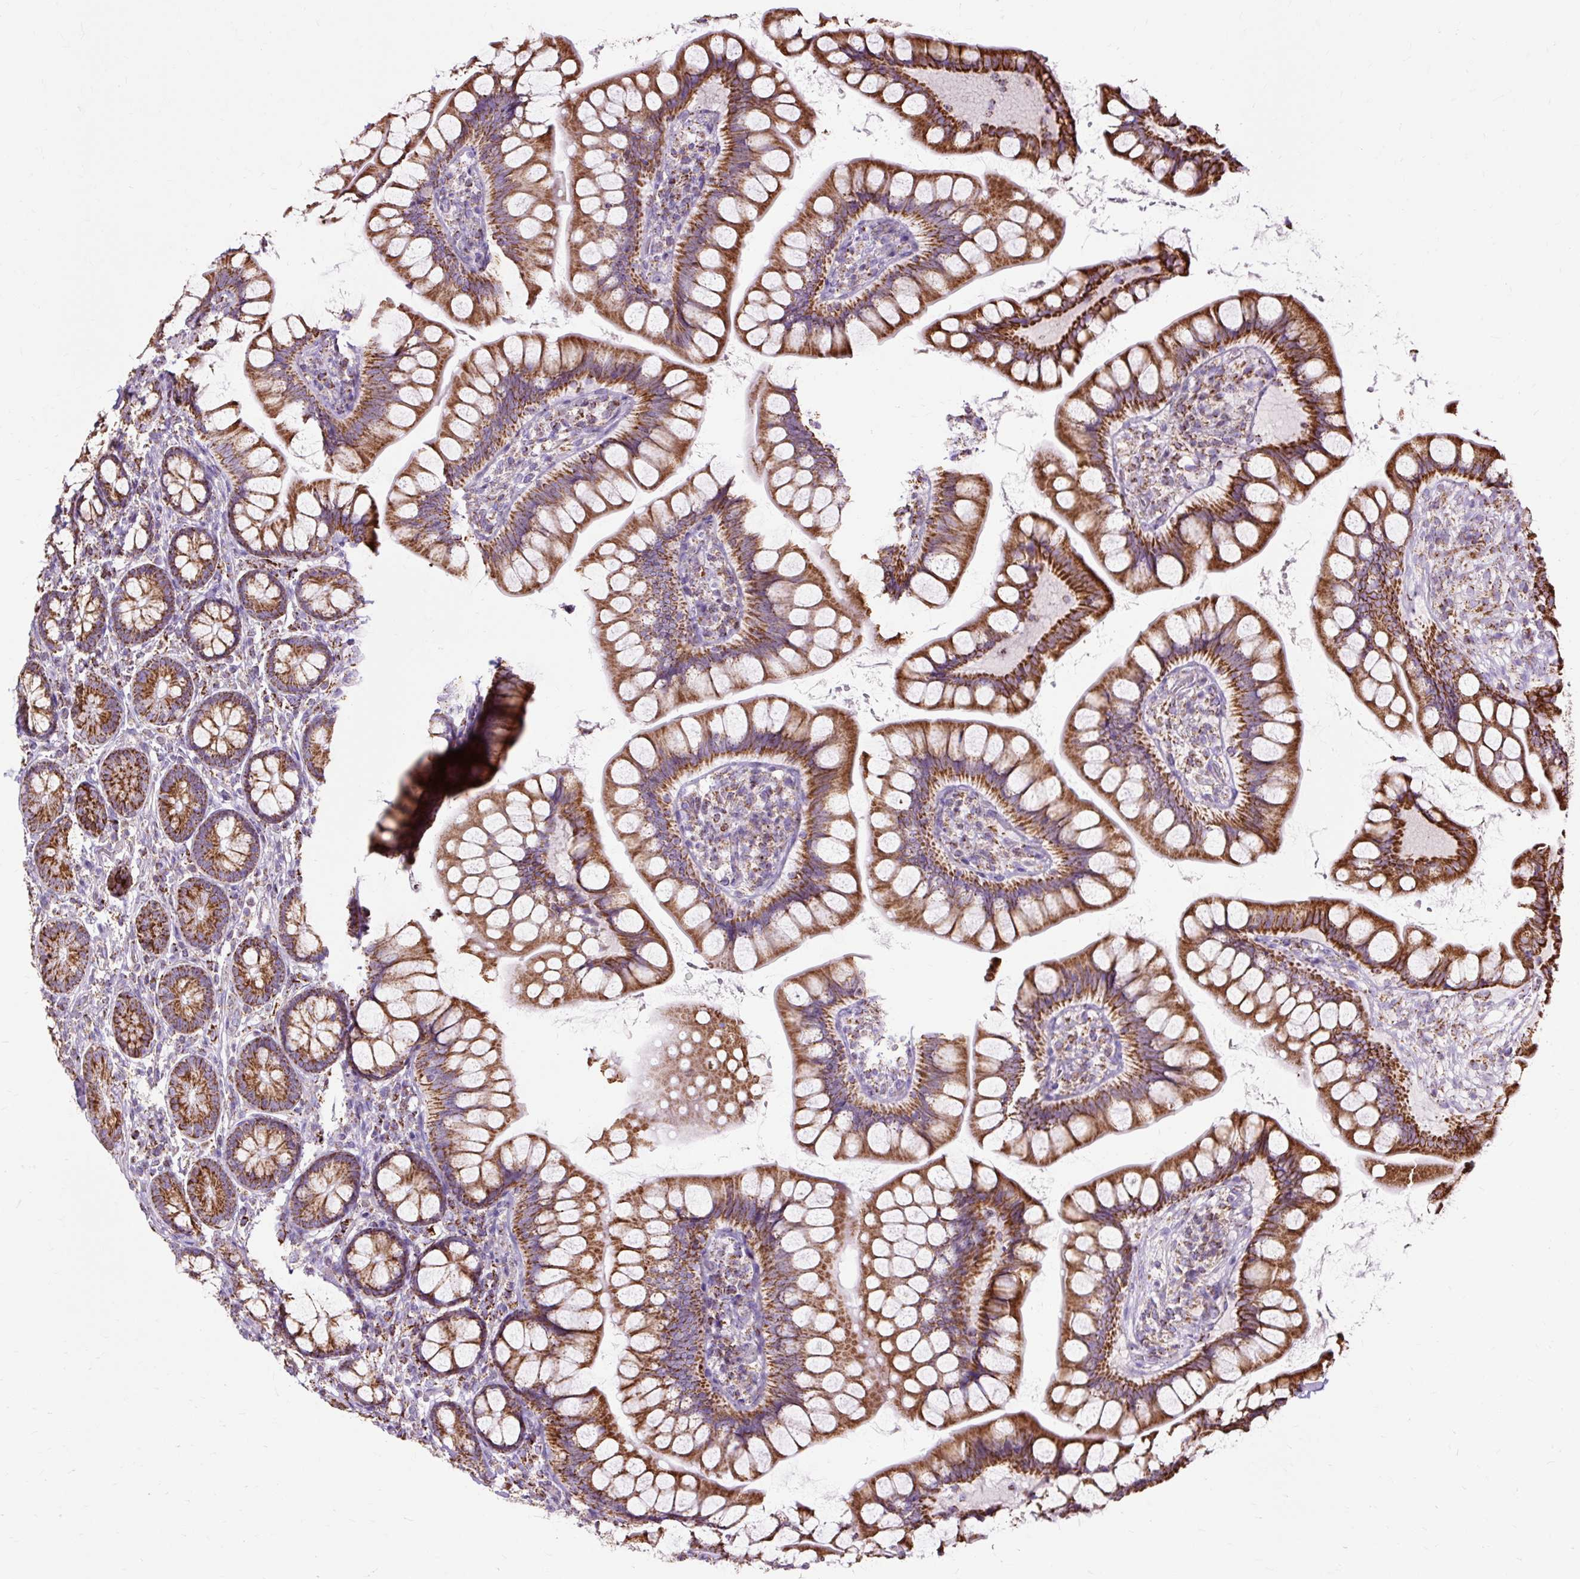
{"staining": {"intensity": "strong", "quantity": ">75%", "location": "cytoplasmic/membranous"}, "tissue": "small intestine", "cell_type": "Glandular cells", "image_type": "normal", "snomed": [{"axis": "morphology", "description": "Normal tissue, NOS"}, {"axis": "topography", "description": "Small intestine"}], "caption": "The micrograph demonstrates a brown stain indicating the presence of a protein in the cytoplasmic/membranous of glandular cells in small intestine. (DAB = brown stain, brightfield microscopy at high magnification).", "gene": "DLAT", "patient": {"sex": "male", "age": 70}}